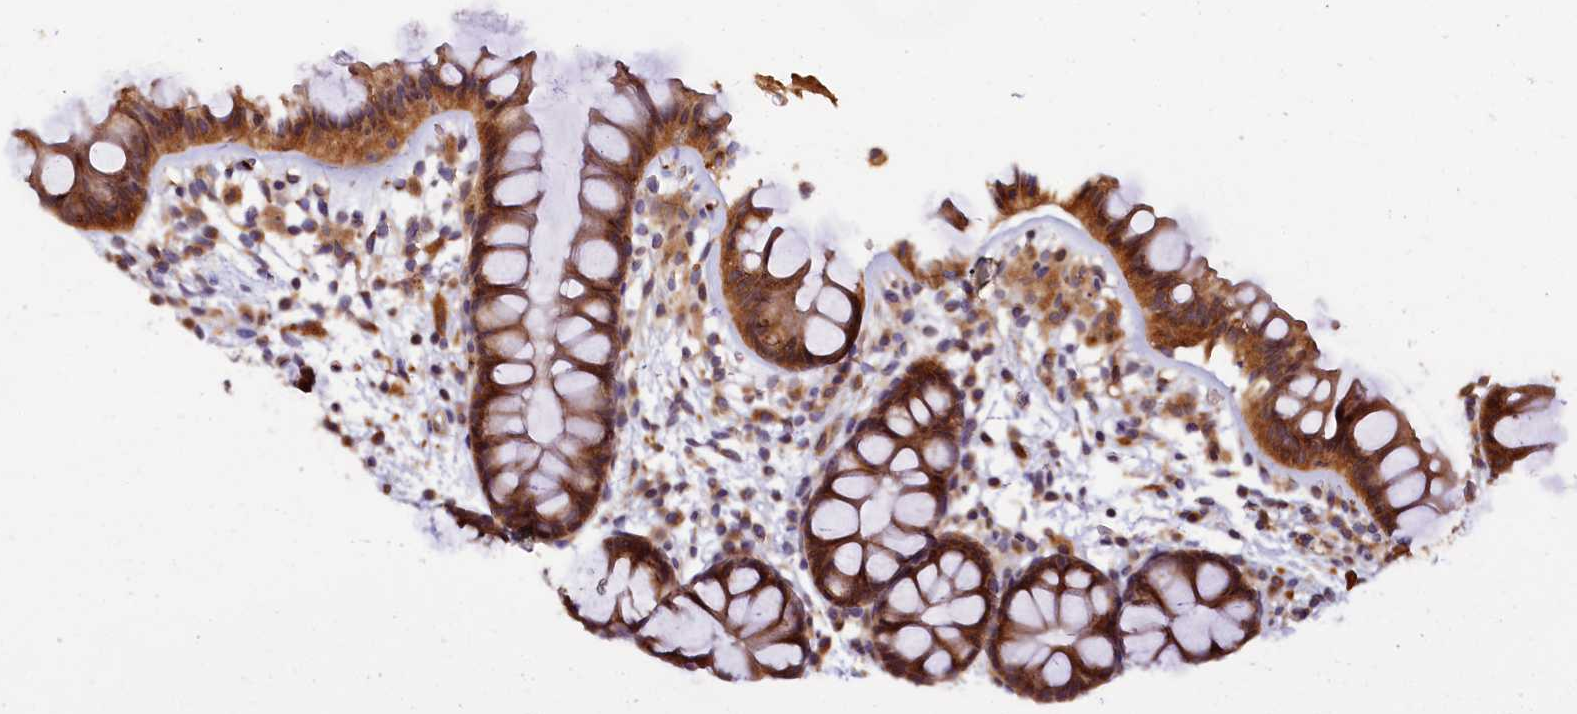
{"staining": {"intensity": "moderate", "quantity": ">75%", "location": "cytoplasmic/membranous"}, "tissue": "colon", "cell_type": "Endothelial cells", "image_type": "normal", "snomed": [{"axis": "morphology", "description": "Normal tissue, NOS"}, {"axis": "topography", "description": "Colon"}], "caption": "The image exhibits immunohistochemical staining of benign colon. There is moderate cytoplasmic/membranous staining is identified in about >75% of endothelial cells. Immunohistochemistry (ihc) stains the protein in brown and the nuclei are stained blue.", "gene": "TMEM181", "patient": {"sex": "female", "age": 62}}